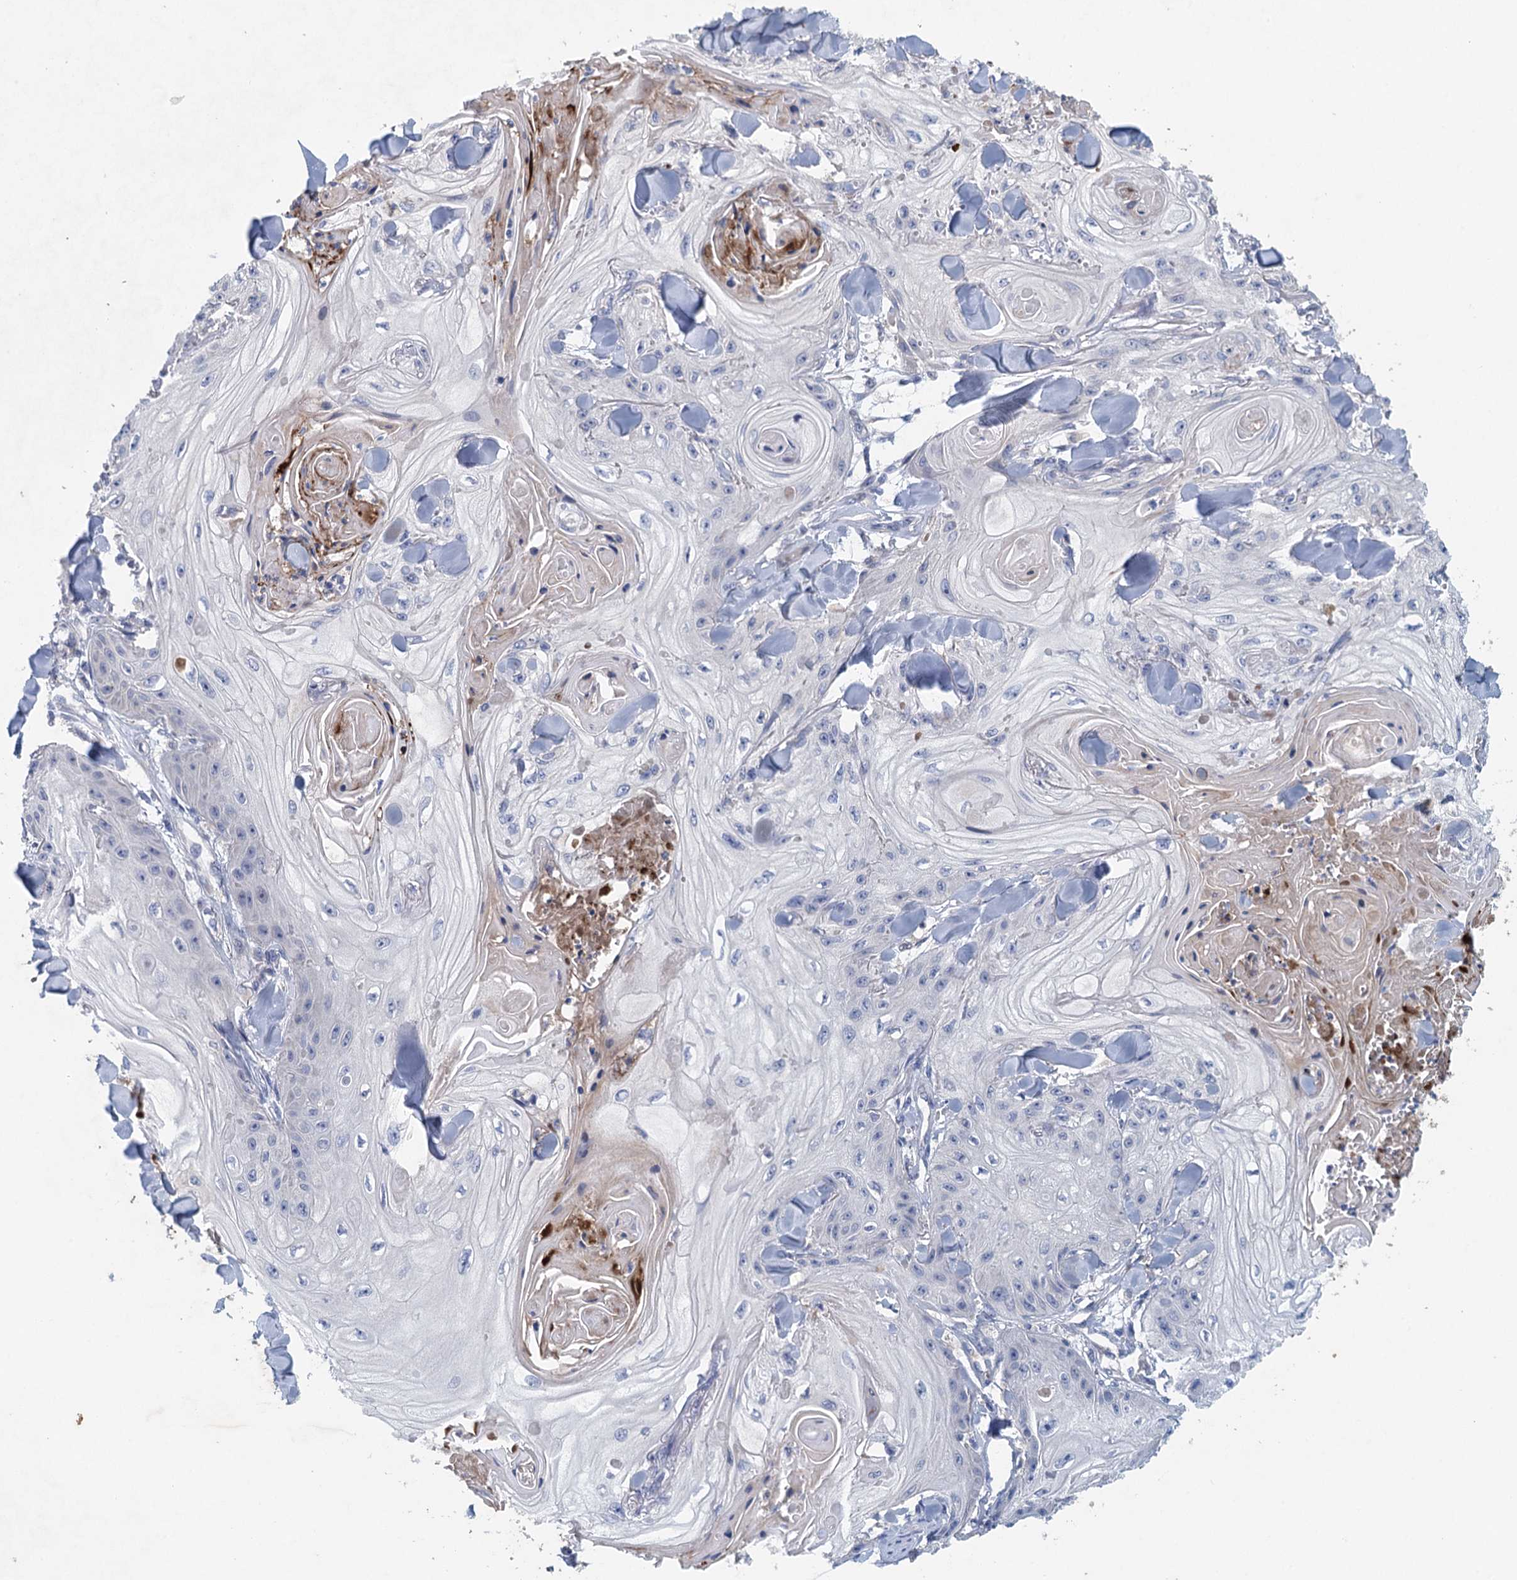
{"staining": {"intensity": "negative", "quantity": "none", "location": "none"}, "tissue": "skin cancer", "cell_type": "Tumor cells", "image_type": "cancer", "snomed": [{"axis": "morphology", "description": "Squamous cell carcinoma, NOS"}, {"axis": "topography", "description": "Skin"}], "caption": "This is an immunohistochemistry (IHC) micrograph of squamous cell carcinoma (skin). There is no staining in tumor cells.", "gene": "TPCN1", "patient": {"sex": "male", "age": 74}}